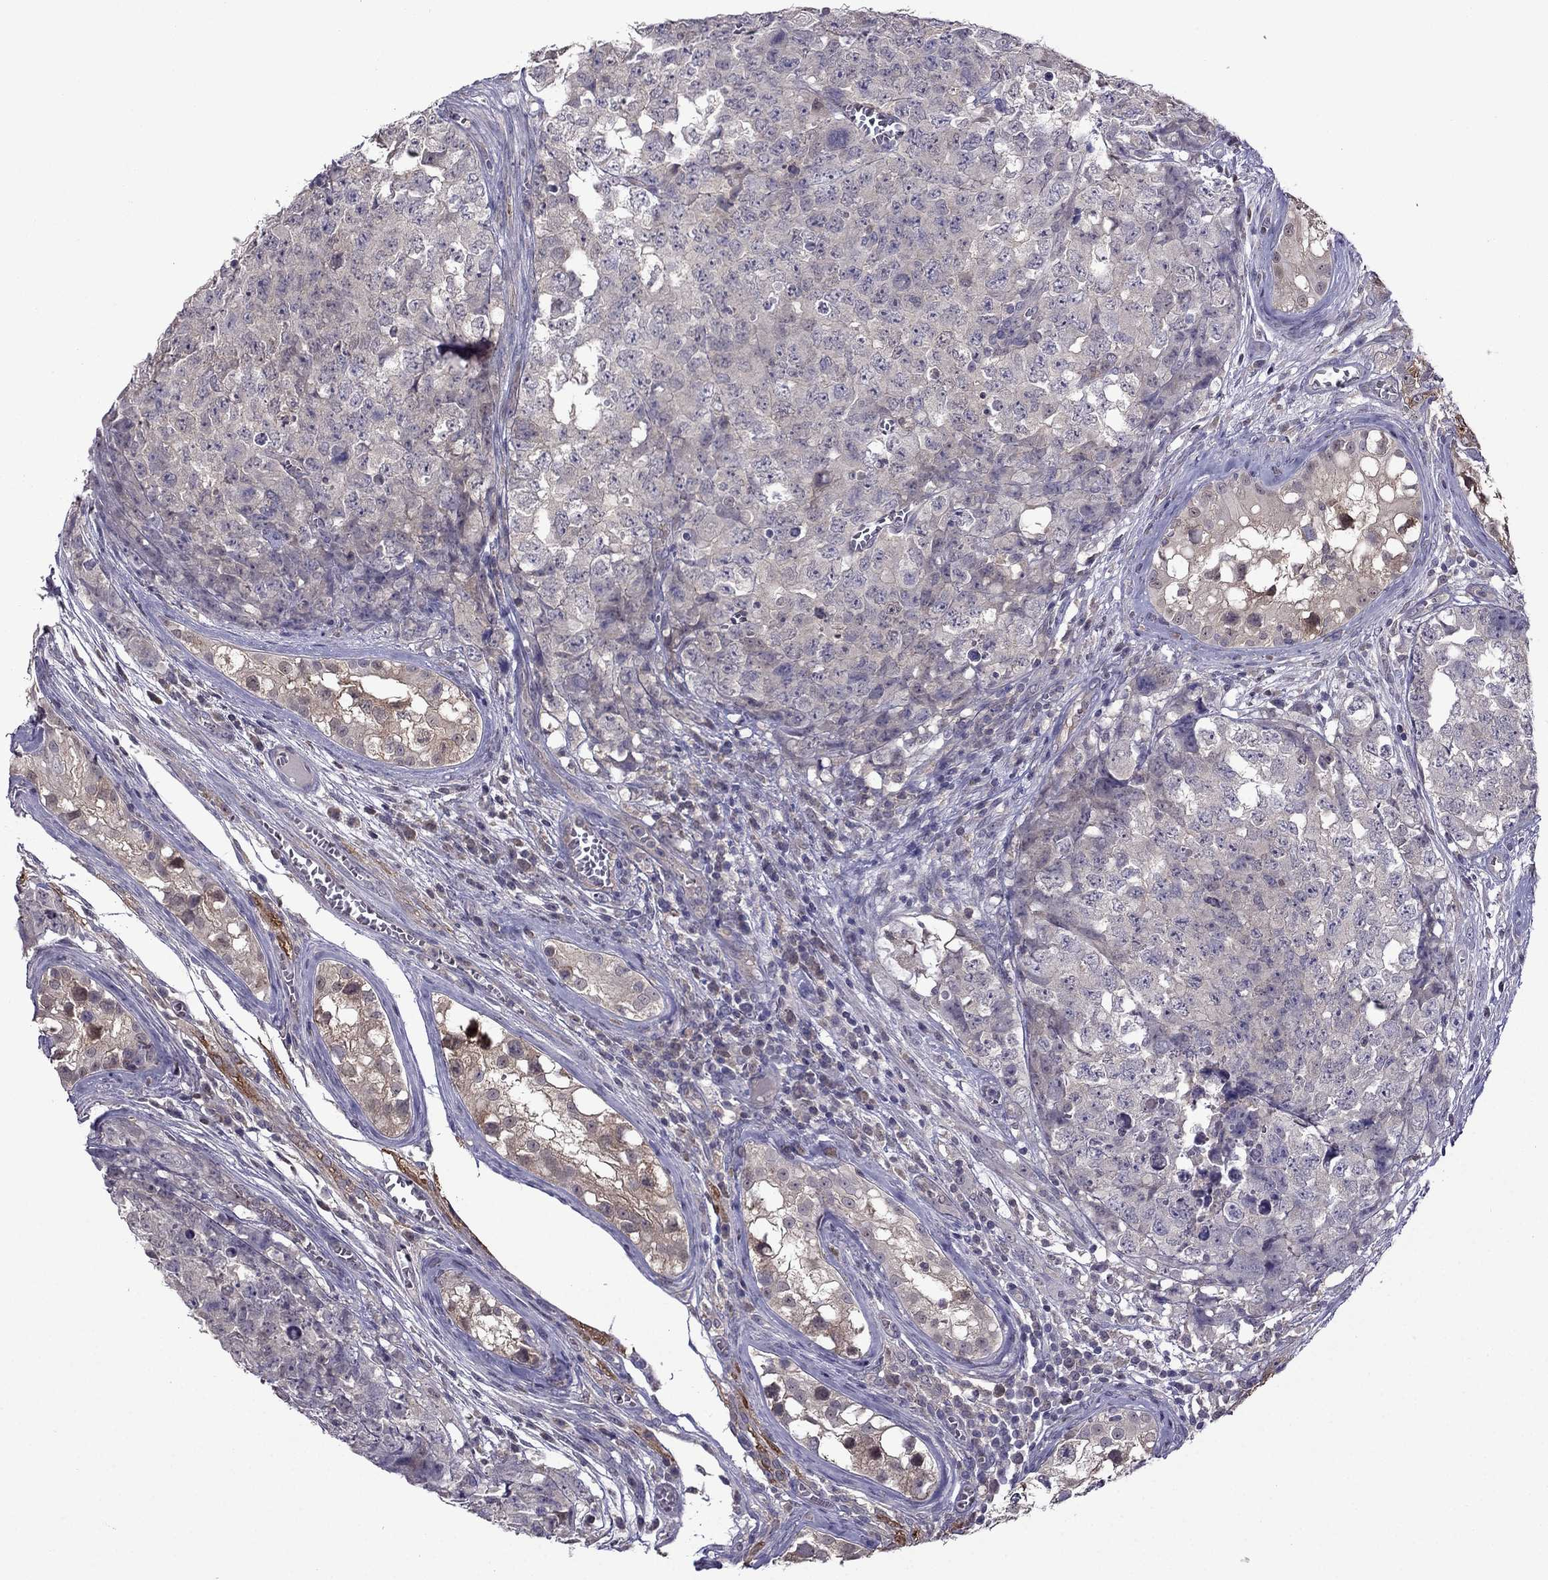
{"staining": {"intensity": "negative", "quantity": "none", "location": "none"}, "tissue": "testis cancer", "cell_type": "Tumor cells", "image_type": "cancer", "snomed": [{"axis": "morphology", "description": "Carcinoma, Embryonal, NOS"}, {"axis": "topography", "description": "Testis"}], "caption": "IHC of human testis cancer (embryonal carcinoma) exhibits no positivity in tumor cells.", "gene": "CDK5", "patient": {"sex": "male", "age": 23}}